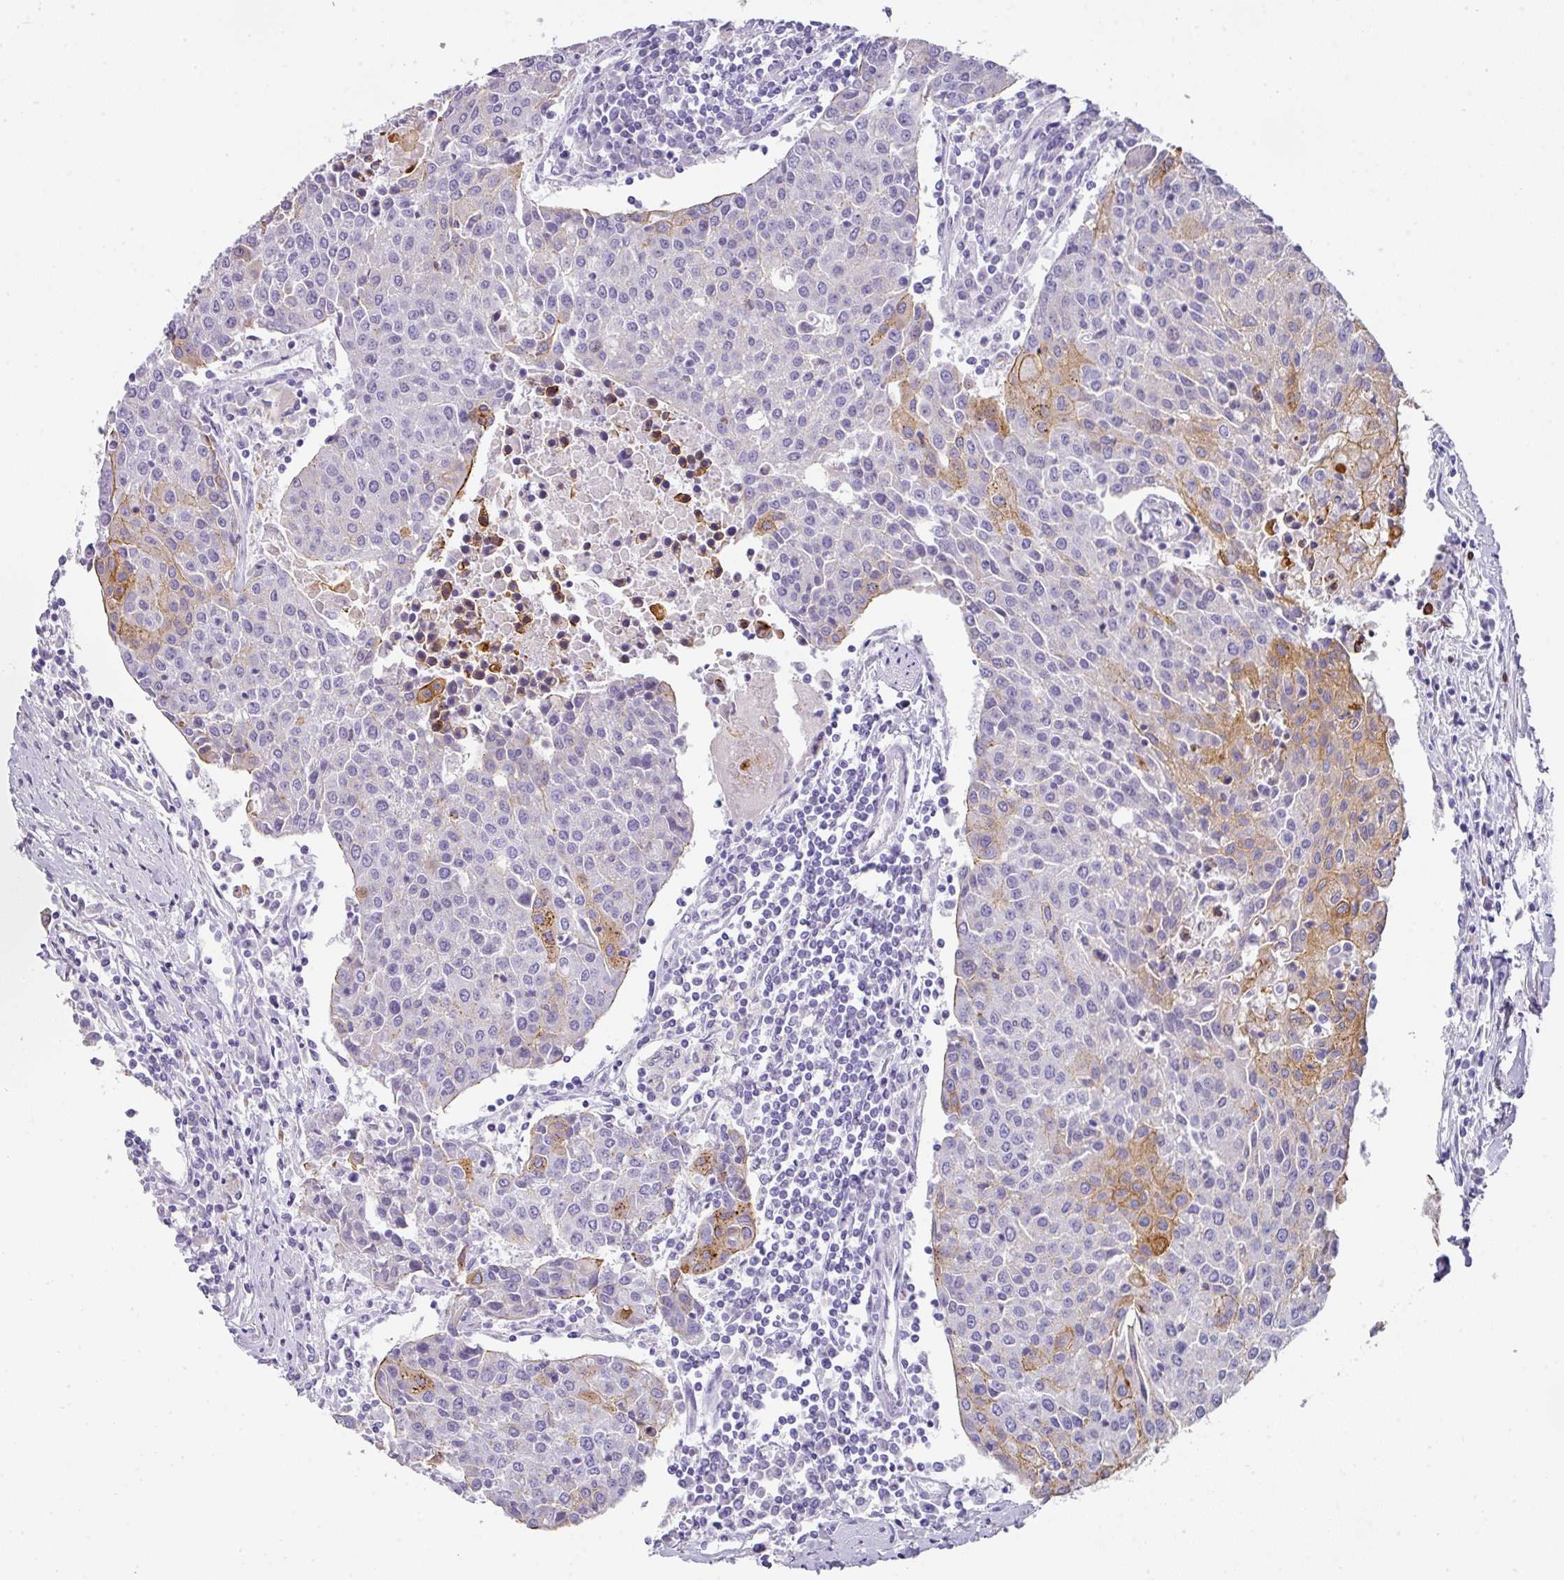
{"staining": {"intensity": "moderate", "quantity": "<25%", "location": "cytoplasmic/membranous"}, "tissue": "urothelial cancer", "cell_type": "Tumor cells", "image_type": "cancer", "snomed": [{"axis": "morphology", "description": "Urothelial carcinoma, High grade"}, {"axis": "topography", "description": "Urinary bladder"}], "caption": "This is a micrograph of immunohistochemistry staining of high-grade urothelial carcinoma, which shows moderate expression in the cytoplasmic/membranous of tumor cells.", "gene": "ANKRD29", "patient": {"sex": "female", "age": 85}}